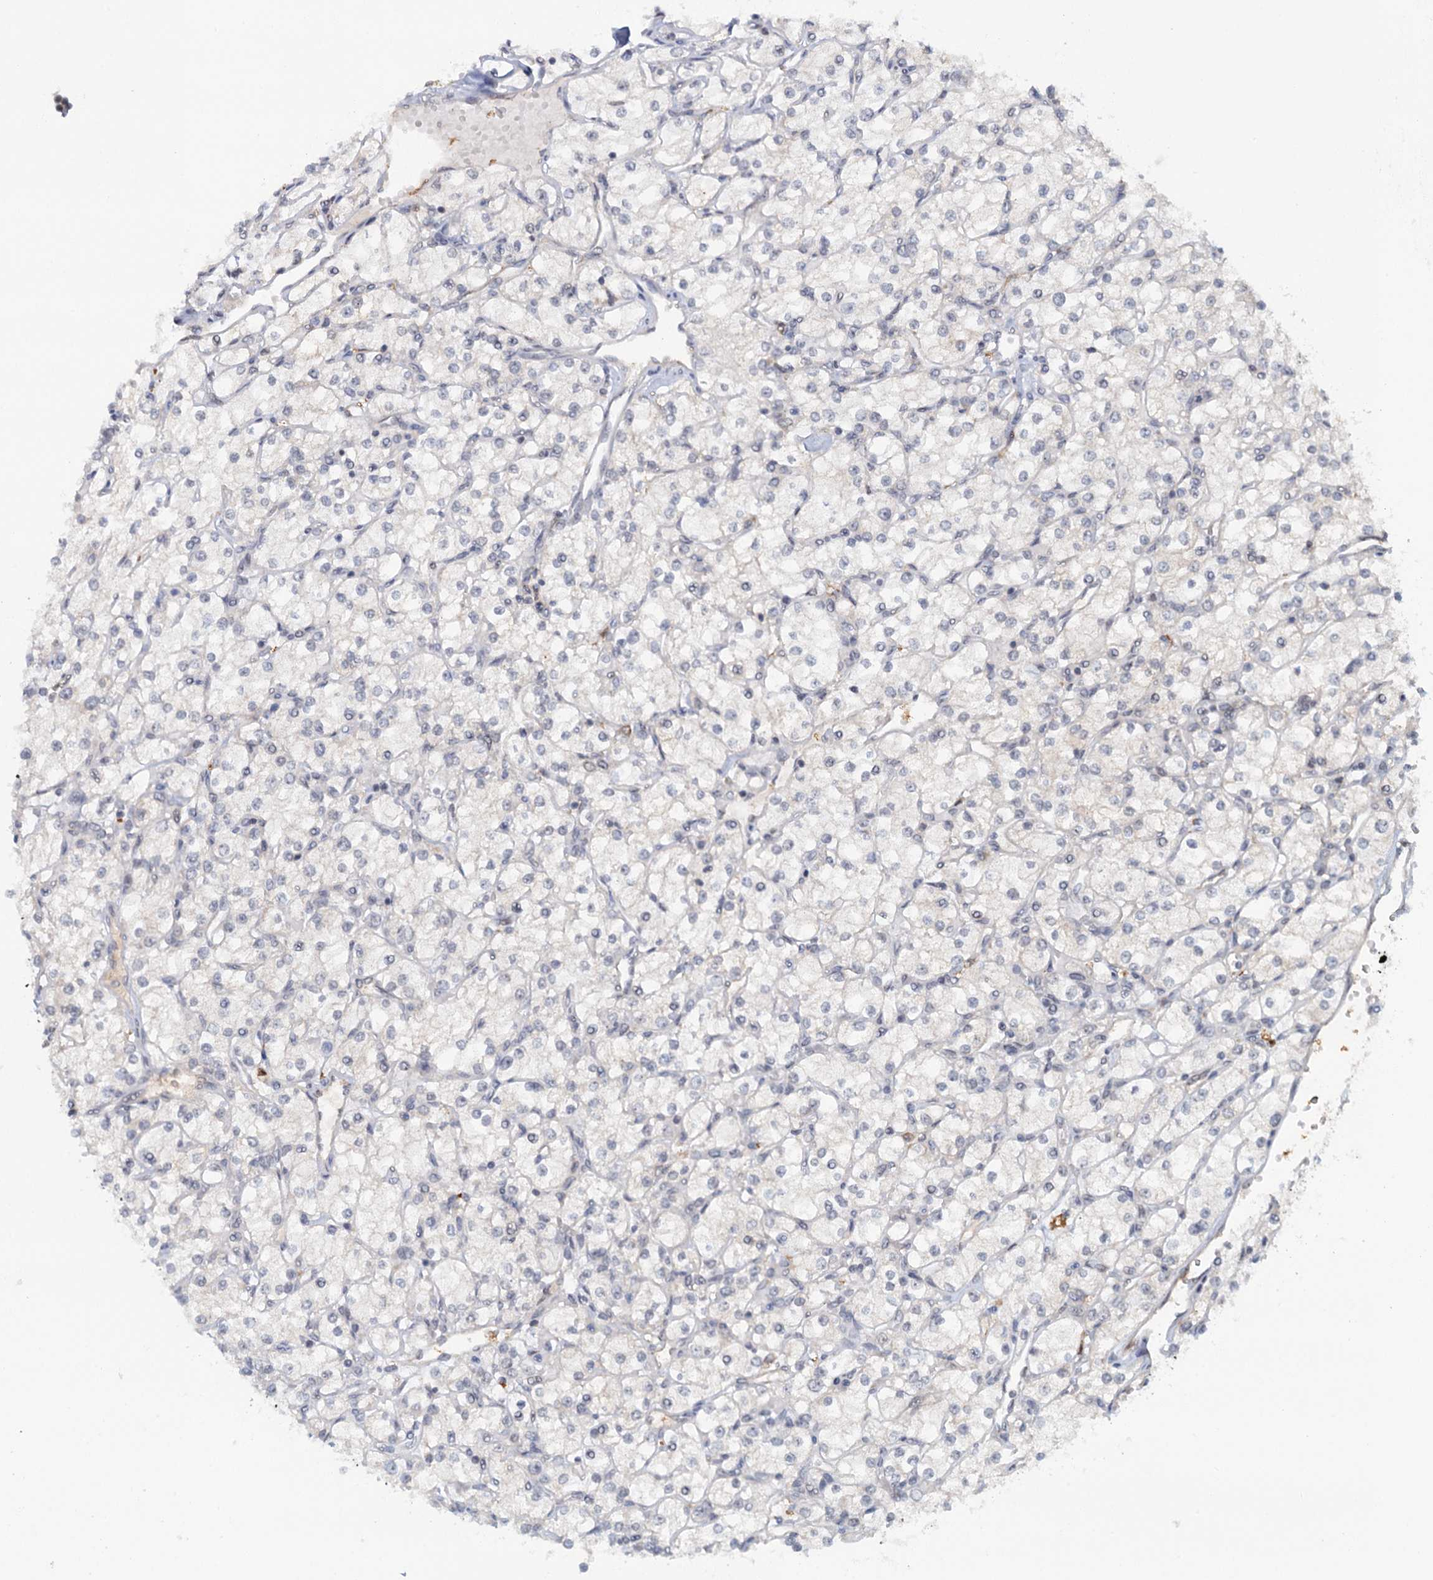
{"staining": {"intensity": "negative", "quantity": "none", "location": "none"}, "tissue": "renal cancer", "cell_type": "Tumor cells", "image_type": "cancer", "snomed": [{"axis": "morphology", "description": "Adenocarcinoma, NOS"}, {"axis": "topography", "description": "Kidney"}], "caption": "Tumor cells show no significant positivity in renal cancer (adenocarcinoma).", "gene": "C1D", "patient": {"sex": "male", "age": 80}}